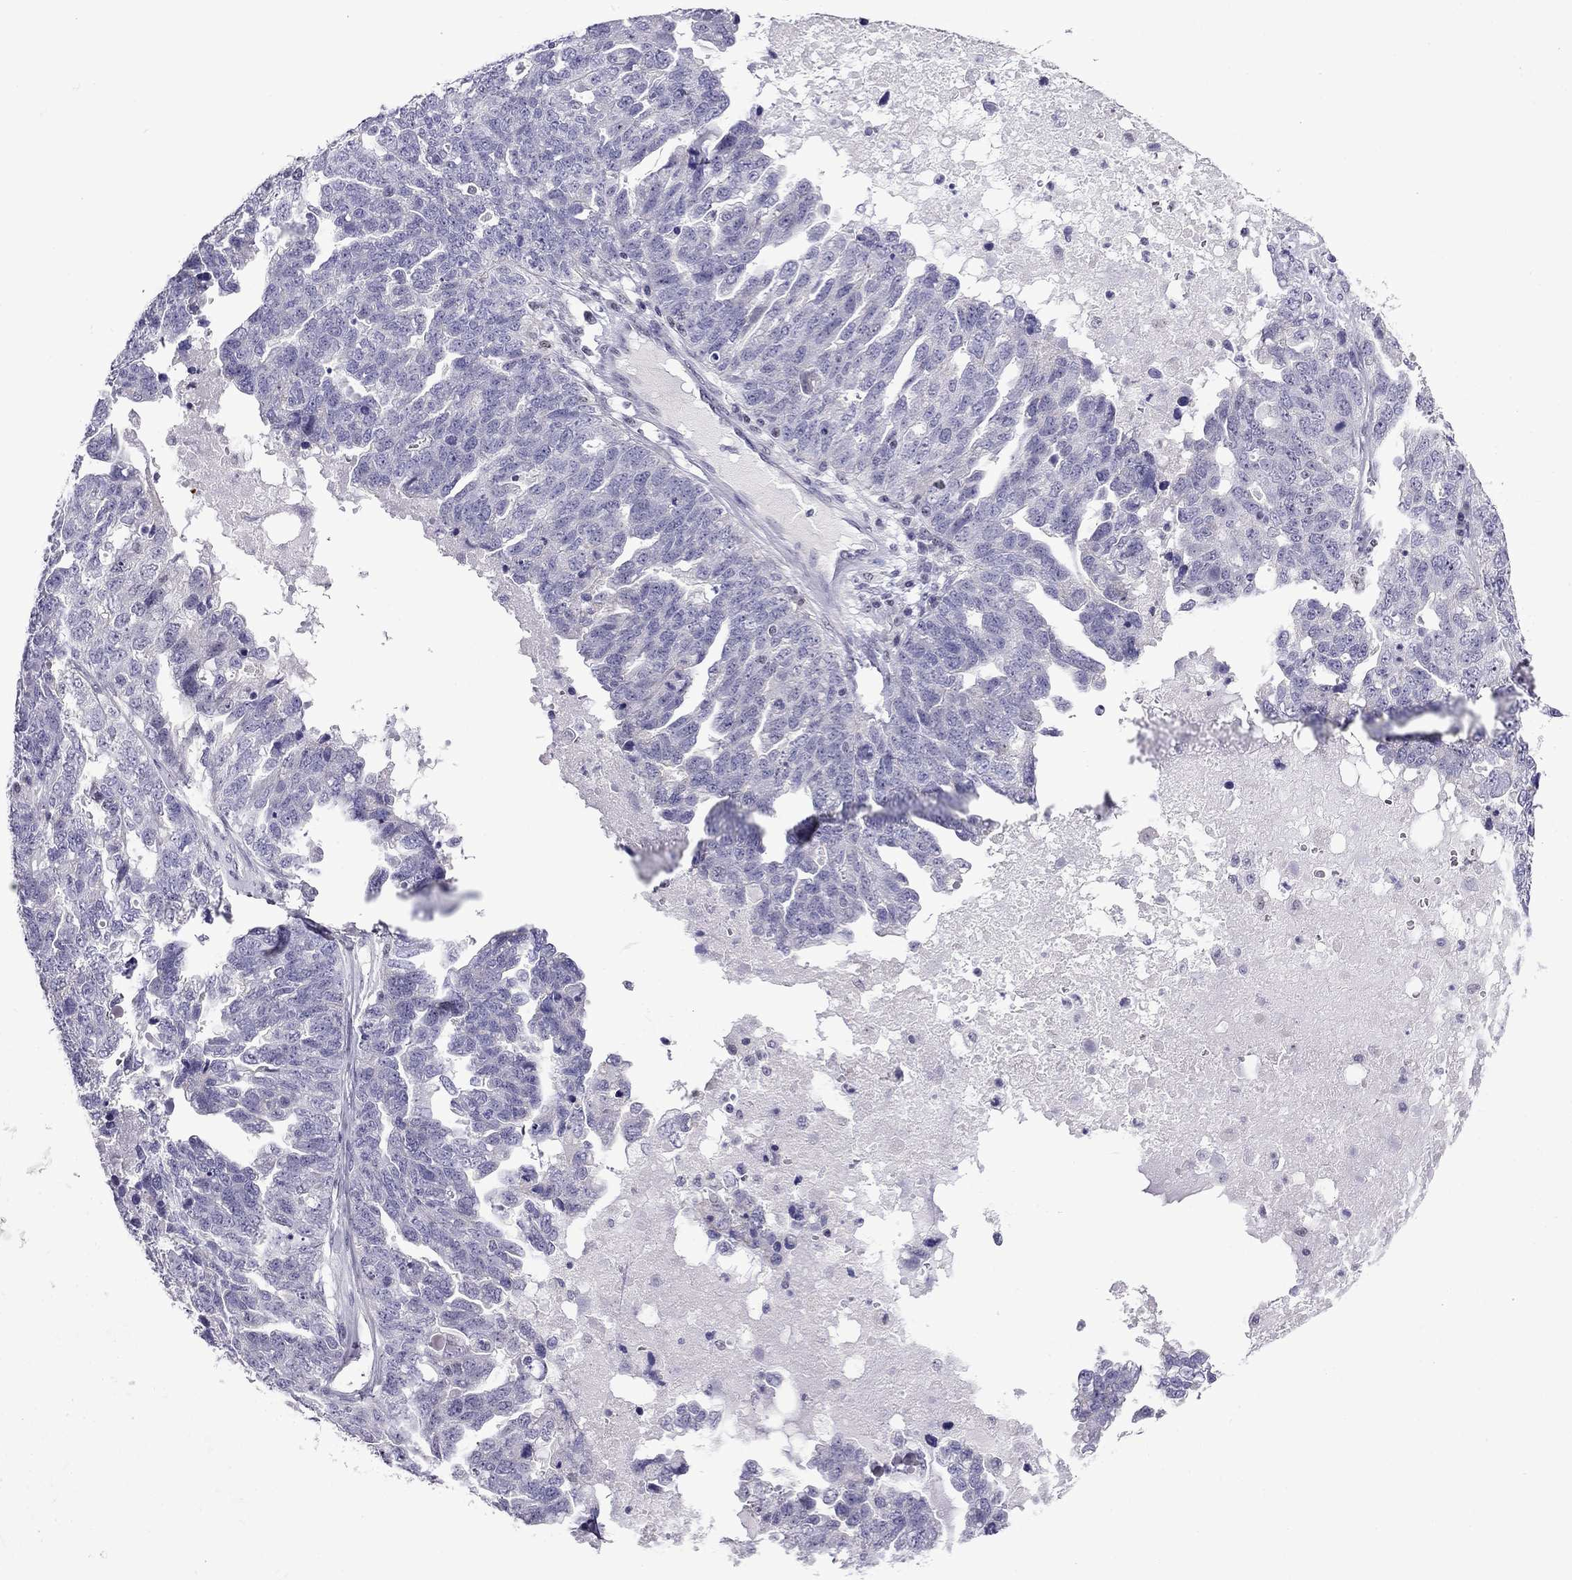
{"staining": {"intensity": "negative", "quantity": "none", "location": "none"}, "tissue": "ovarian cancer", "cell_type": "Tumor cells", "image_type": "cancer", "snomed": [{"axis": "morphology", "description": "Cystadenocarcinoma, serous, NOS"}, {"axis": "topography", "description": "Ovary"}], "caption": "Micrograph shows no significant protein expression in tumor cells of ovarian serous cystadenocarcinoma.", "gene": "POM121L12", "patient": {"sex": "female", "age": 71}}